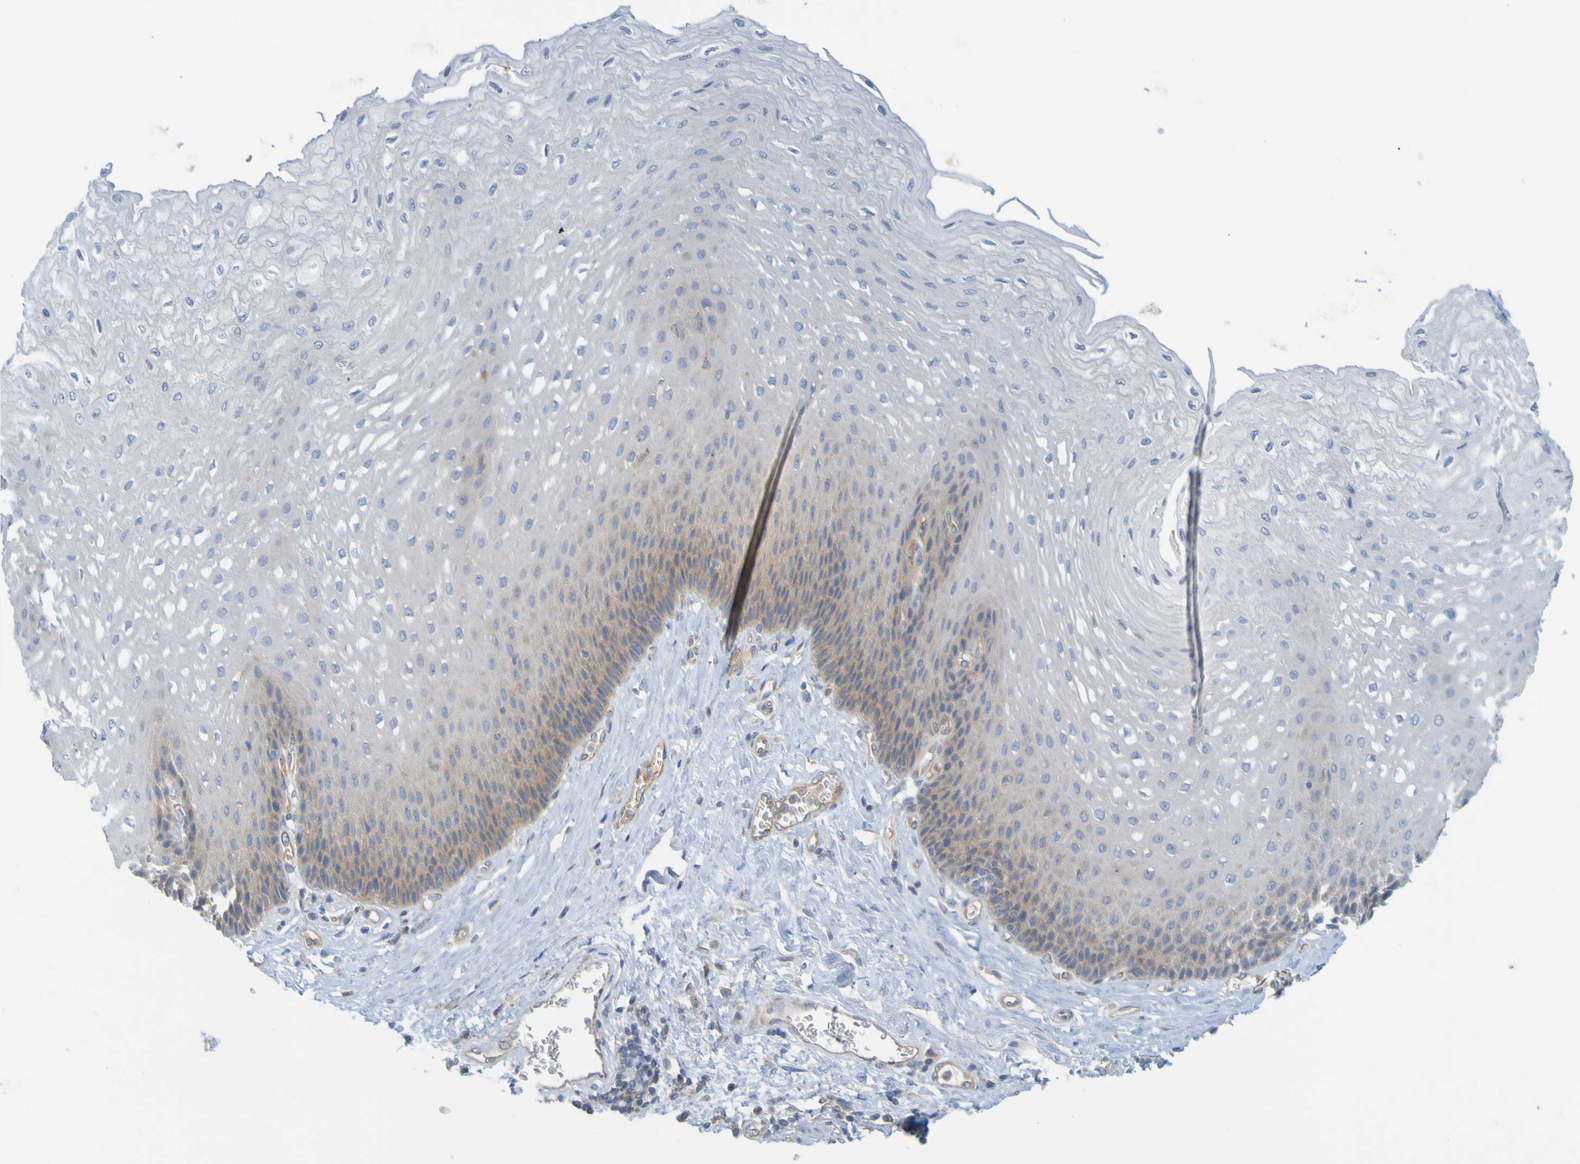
{"staining": {"intensity": "weak", "quantity": "<25%", "location": "cytoplasmic/membranous"}, "tissue": "esophagus", "cell_type": "Squamous epithelial cells", "image_type": "normal", "snomed": [{"axis": "morphology", "description": "Normal tissue, NOS"}, {"axis": "topography", "description": "Esophagus"}], "caption": "IHC histopathology image of benign esophagus: human esophagus stained with DAB shows no significant protein staining in squamous epithelial cells.", "gene": "APPL1", "patient": {"sex": "female", "age": 72}}